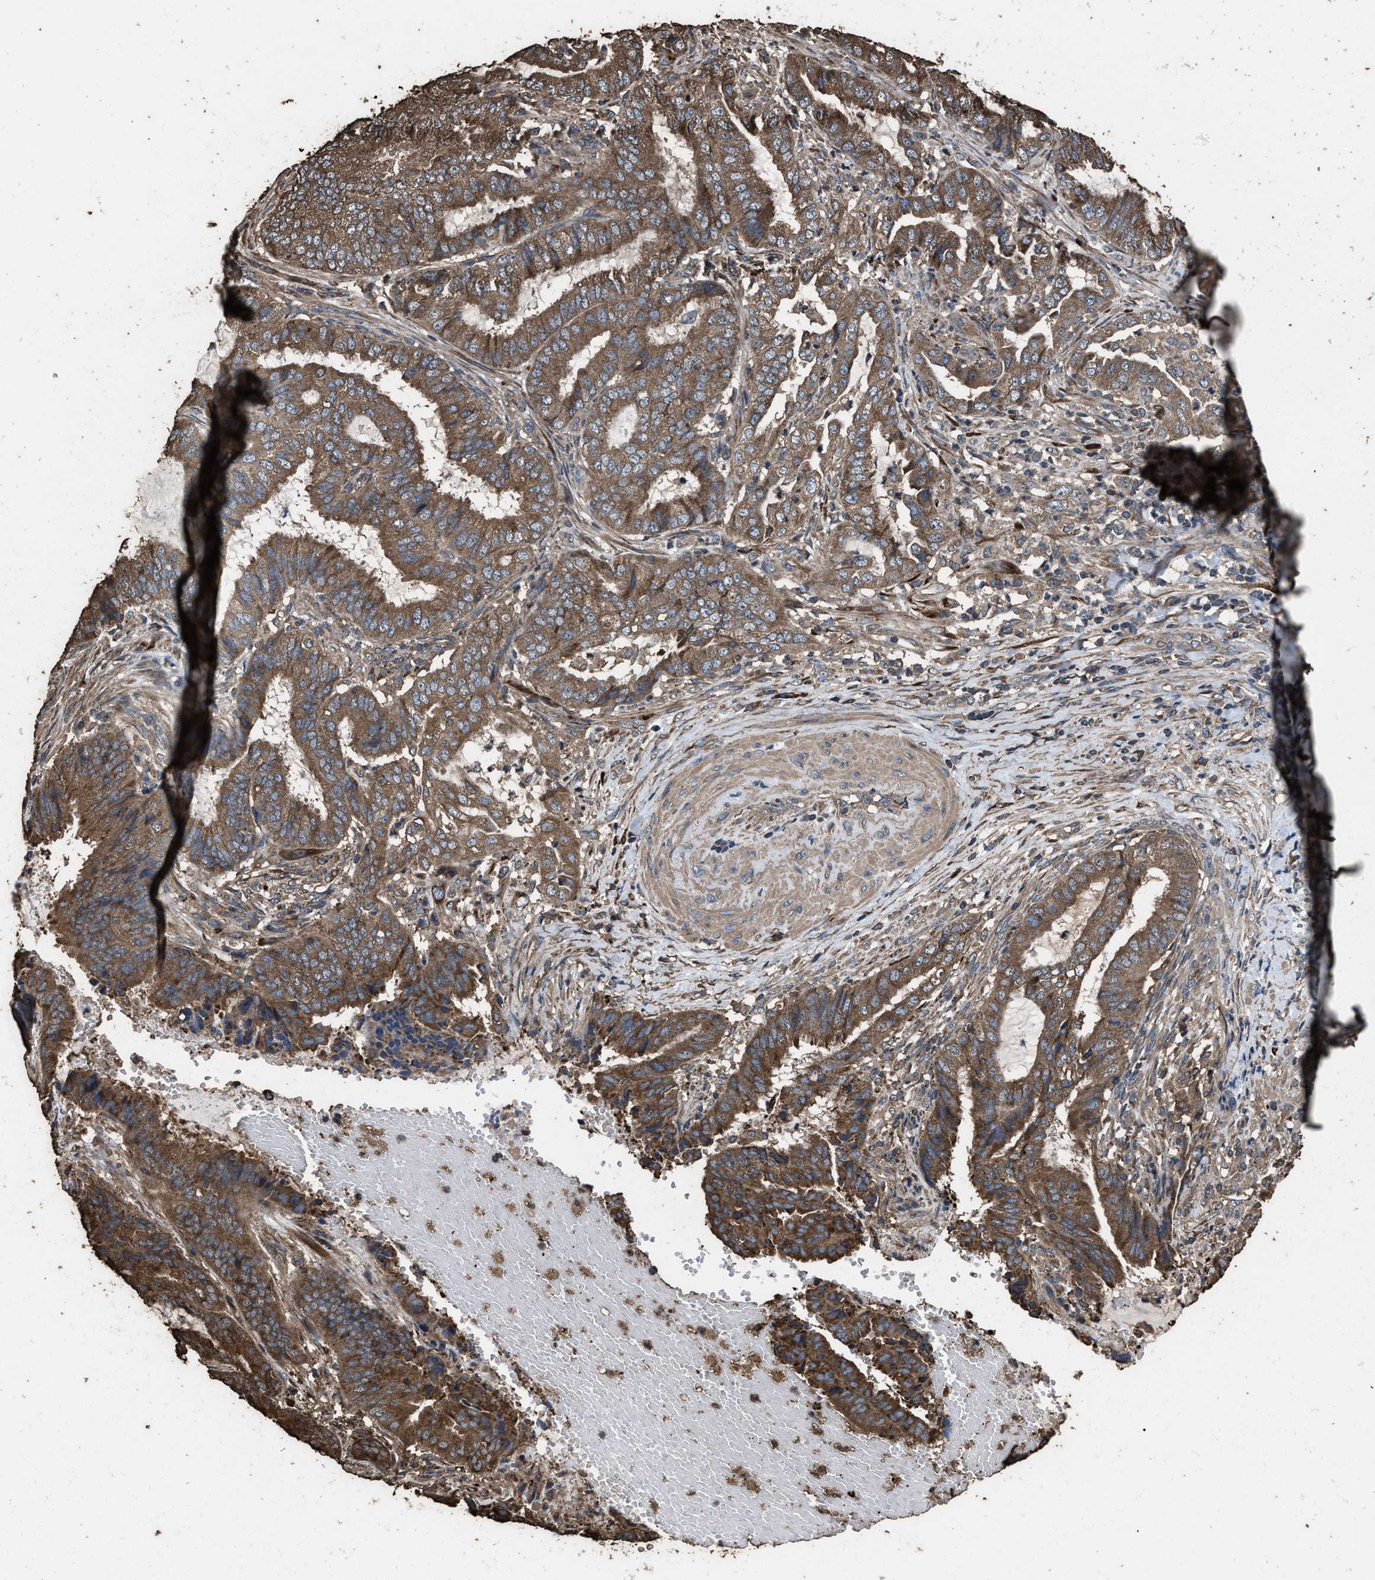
{"staining": {"intensity": "strong", "quantity": ">75%", "location": "cytoplasmic/membranous"}, "tissue": "endometrial cancer", "cell_type": "Tumor cells", "image_type": "cancer", "snomed": [{"axis": "morphology", "description": "Adenocarcinoma, NOS"}, {"axis": "topography", "description": "Endometrium"}], "caption": "Human endometrial adenocarcinoma stained with a protein marker reveals strong staining in tumor cells.", "gene": "ZMYND19", "patient": {"sex": "female", "age": 51}}